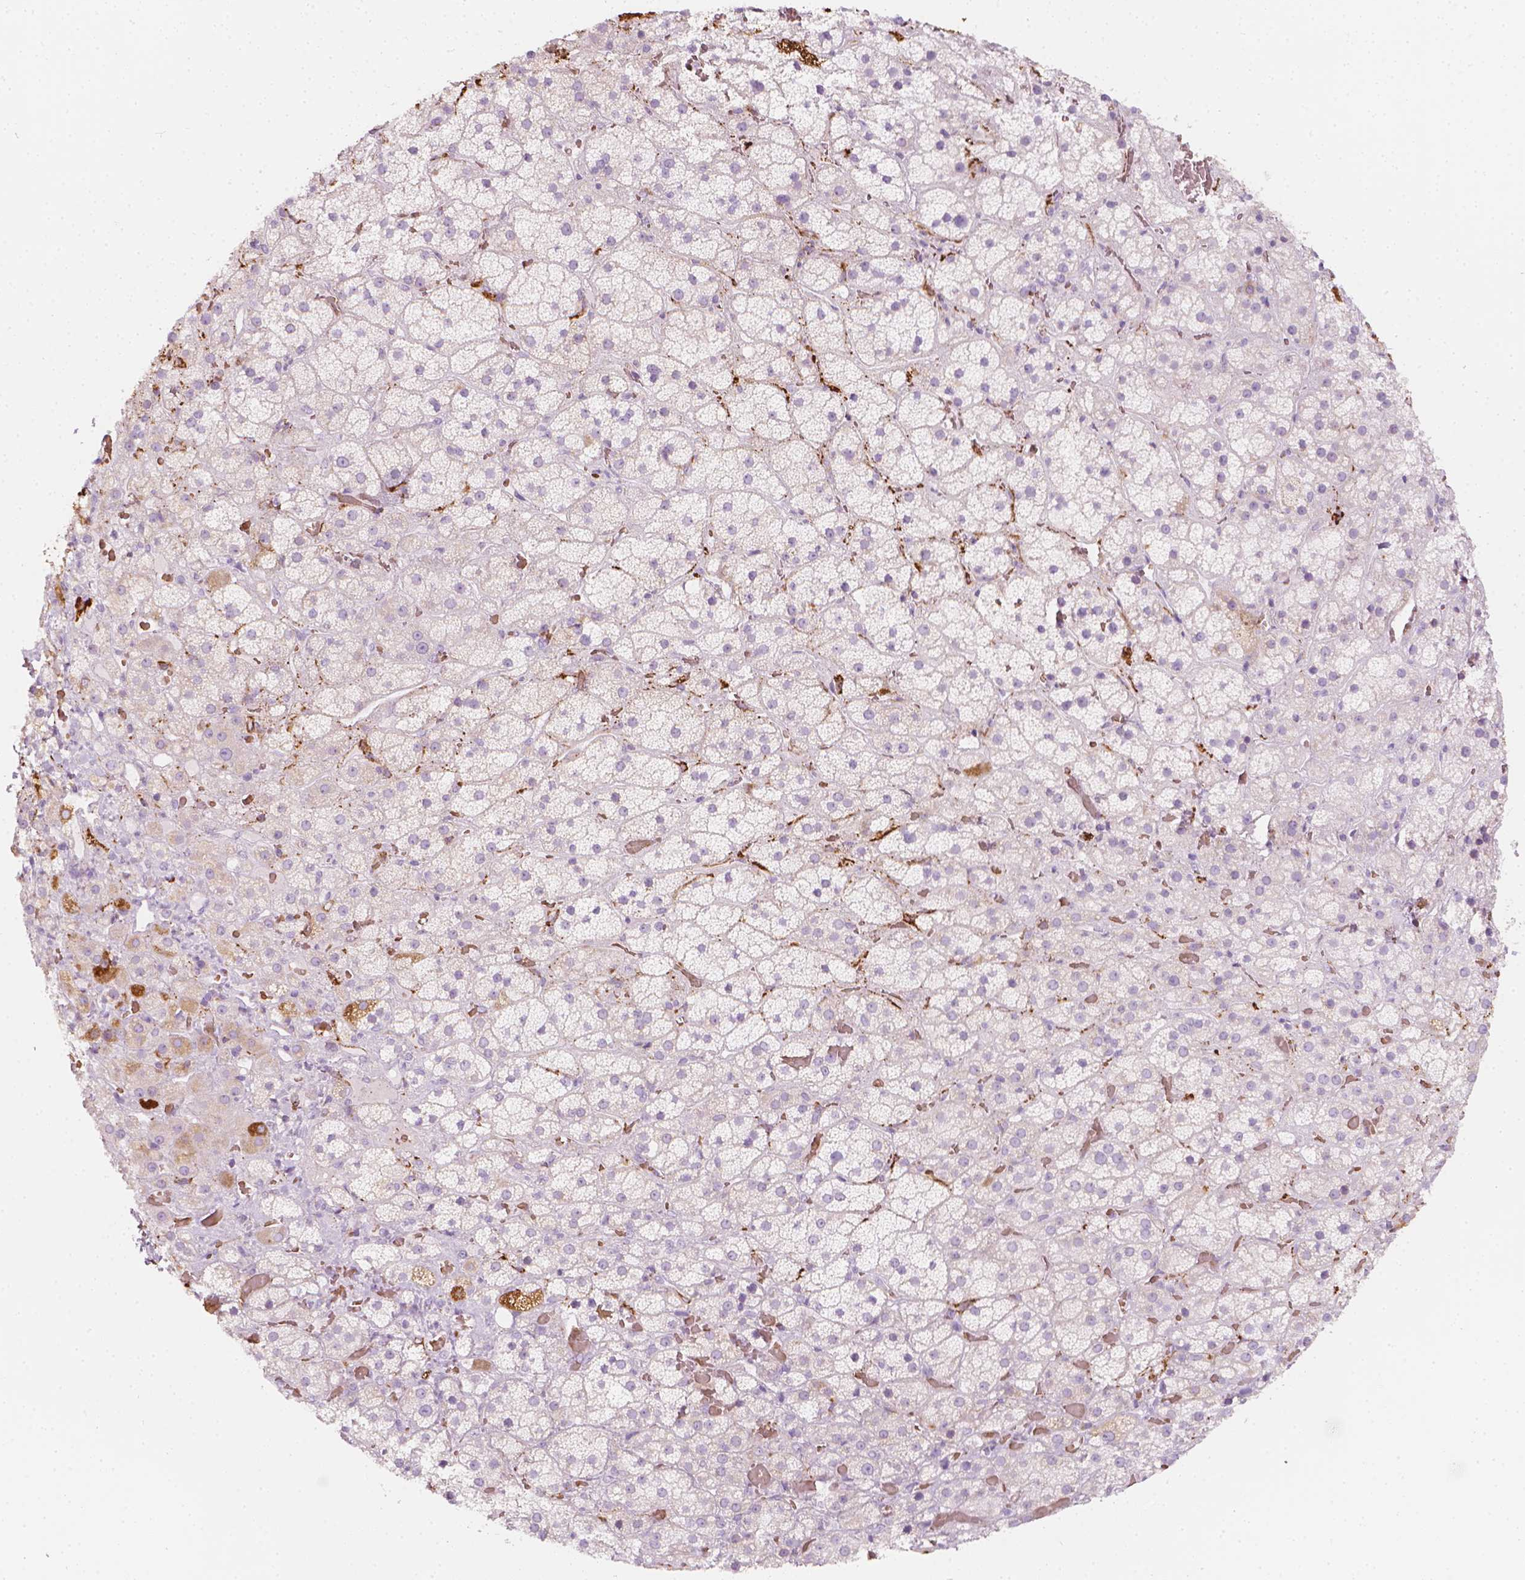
{"staining": {"intensity": "moderate", "quantity": "<25%", "location": "cytoplasmic/membranous"}, "tissue": "adrenal gland", "cell_type": "Glandular cells", "image_type": "normal", "snomed": [{"axis": "morphology", "description": "Normal tissue, NOS"}, {"axis": "topography", "description": "Adrenal gland"}], "caption": "An immunohistochemistry histopathology image of unremarkable tissue is shown. Protein staining in brown labels moderate cytoplasmic/membranous positivity in adrenal gland within glandular cells.", "gene": "CES1", "patient": {"sex": "male", "age": 57}}